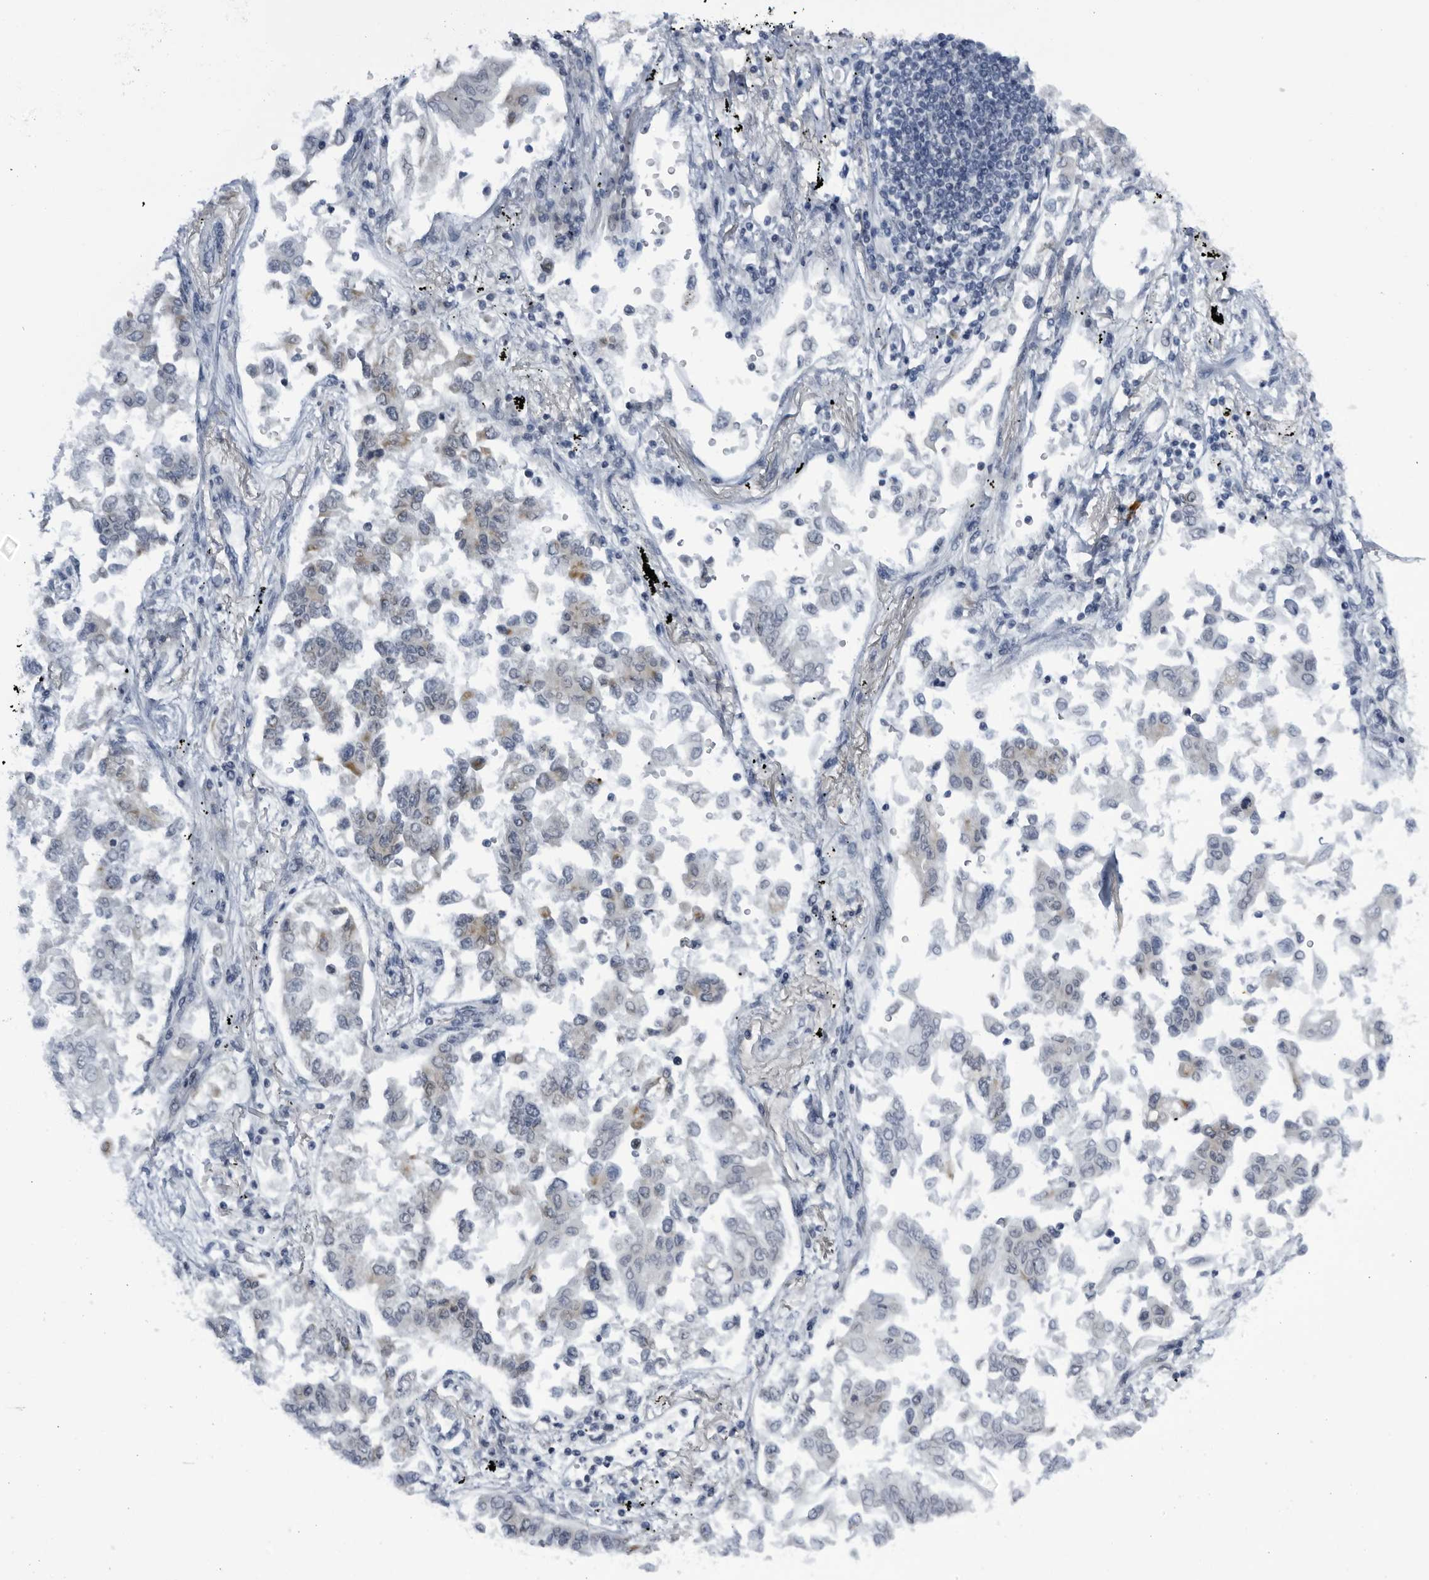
{"staining": {"intensity": "weak", "quantity": "<25%", "location": "cytoplasmic/membranous"}, "tissue": "lung cancer", "cell_type": "Tumor cells", "image_type": "cancer", "snomed": [{"axis": "morphology", "description": "Adenocarcinoma, NOS"}, {"axis": "topography", "description": "Lung"}], "caption": "The image reveals no significant expression in tumor cells of lung cancer (adenocarcinoma). (DAB immunohistochemistry visualized using brightfield microscopy, high magnification).", "gene": "SLC25A22", "patient": {"sex": "female", "age": 67}}